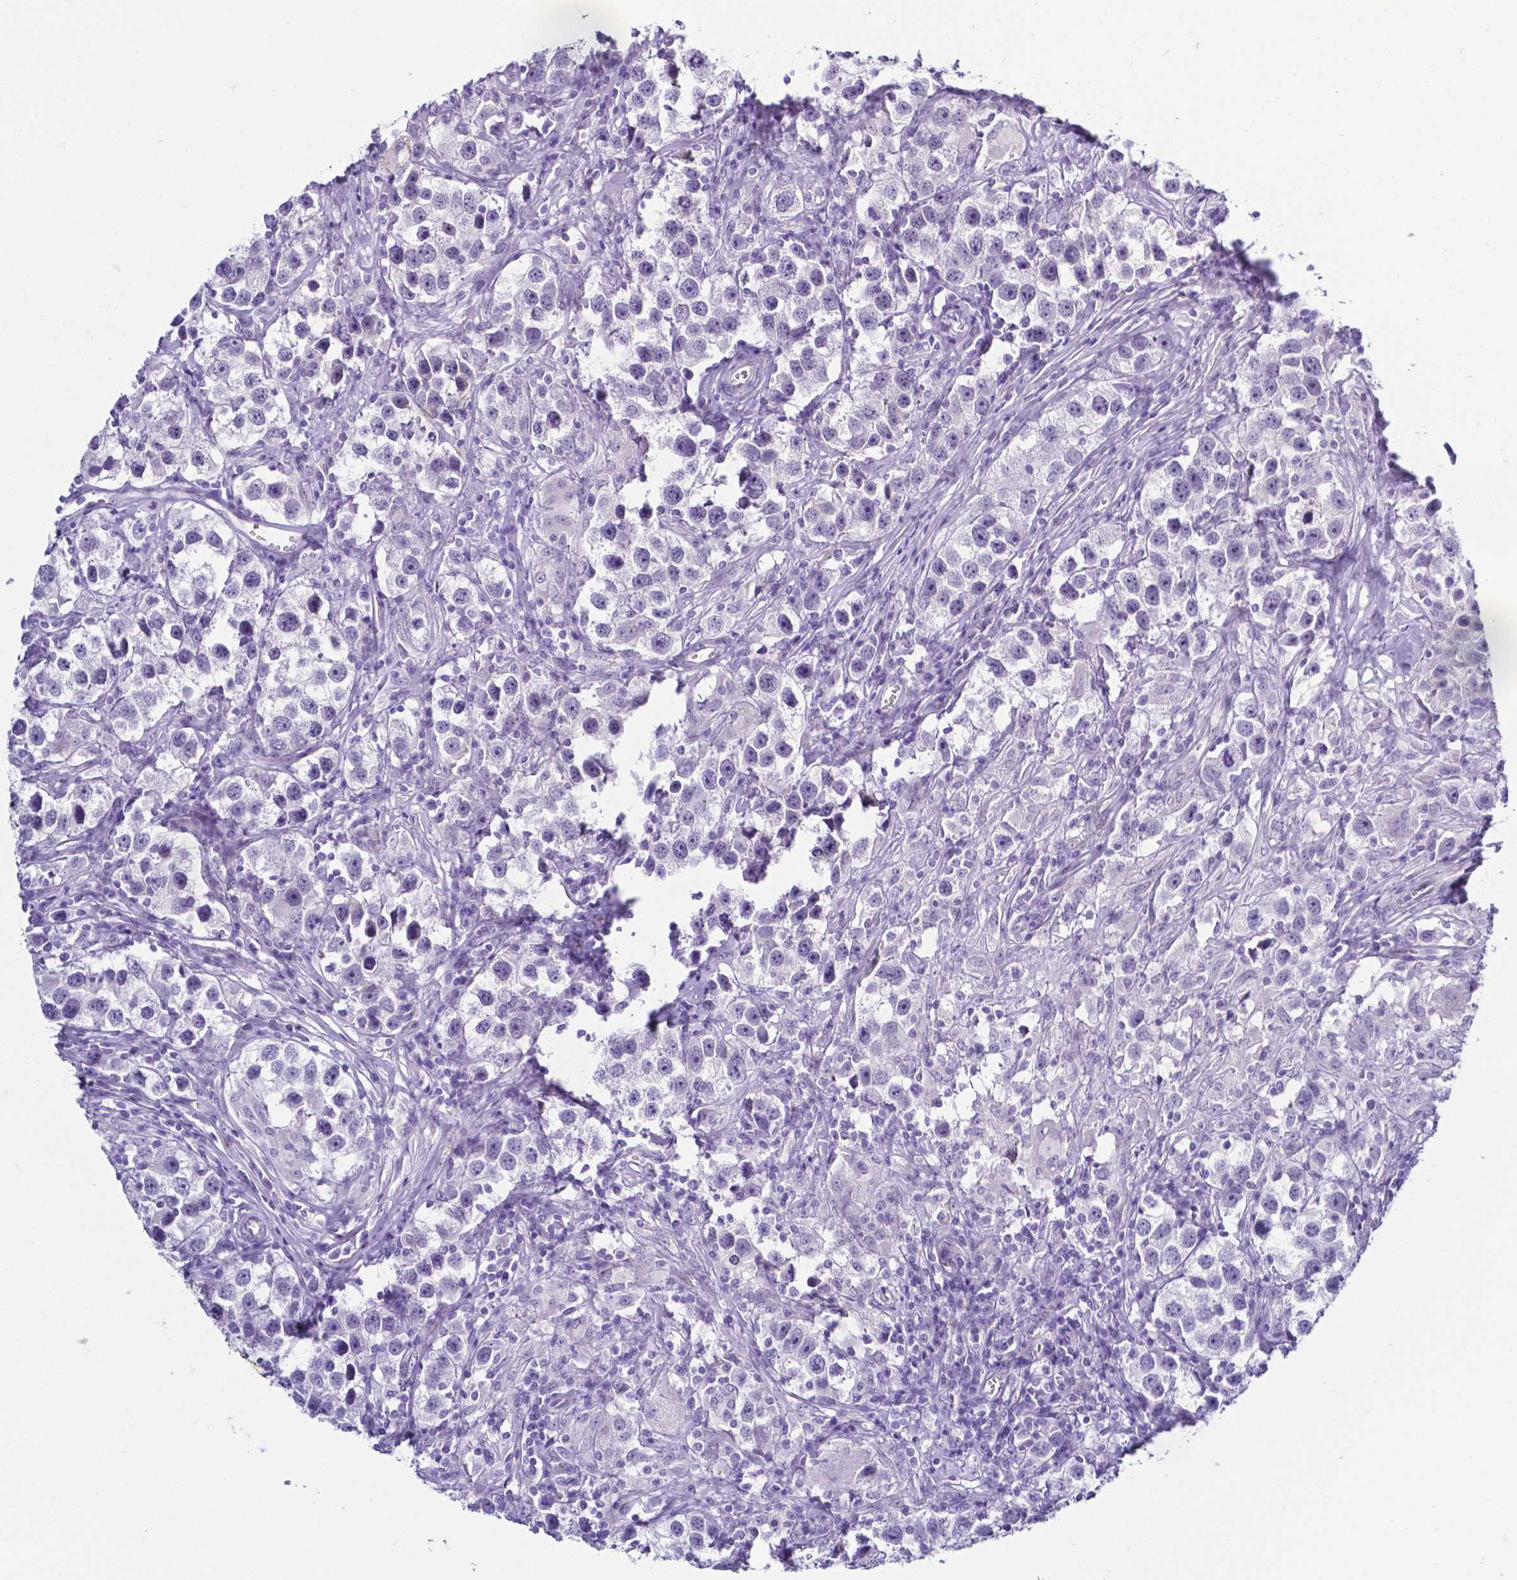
{"staining": {"intensity": "negative", "quantity": "none", "location": "none"}, "tissue": "testis cancer", "cell_type": "Tumor cells", "image_type": "cancer", "snomed": [{"axis": "morphology", "description": "Seminoma, NOS"}, {"axis": "topography", "description": "Testis"}], "caption": "Immunohistochemical staining of human testis seminoma demonstrates no significant expression in tumor cells. (DAB (3,3'-diaminobenzidine) immunohistochemistry (IHC), high magnification).", "gene": "FAM83G", "patient": {"sex": "male", "age": 49}}